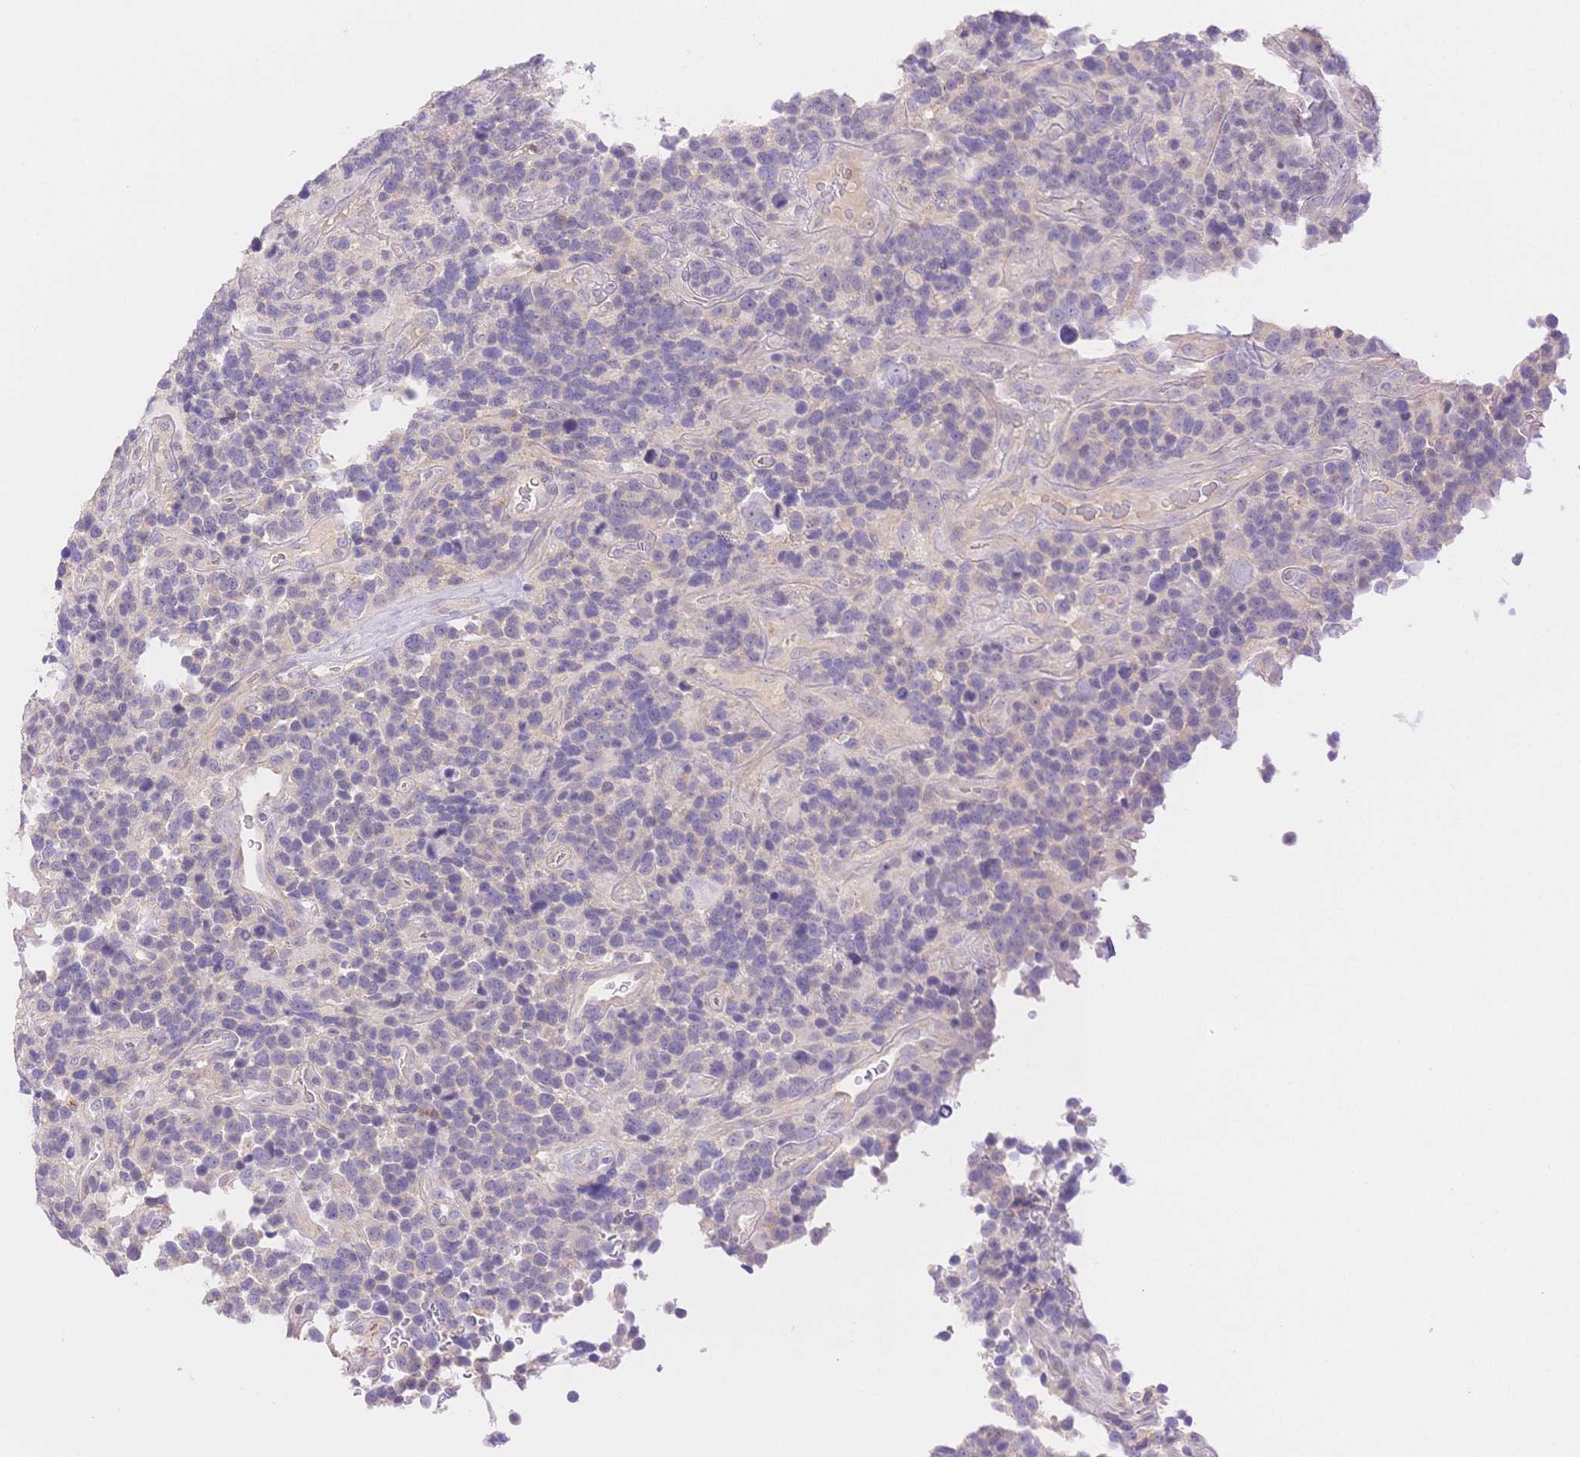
{"staining": {"intensity": "negative", "quantity": "none", "location": "none"}, "tissue": "glioma", "cell_type": "Tumor cells", "image_type": "cancer", "snomed": [{"axis": "morphology", "description": "Glioma, malignant, High grade"}, {"axis": "topography", "description": "Brain"}], "caption": "Malignant high-grade glioma stained for a protein using immunohistochemistry (IHC) shows no staining tumor cells.", "gene": "WDR54", "patient": {"sex": "male", "age": 33}}